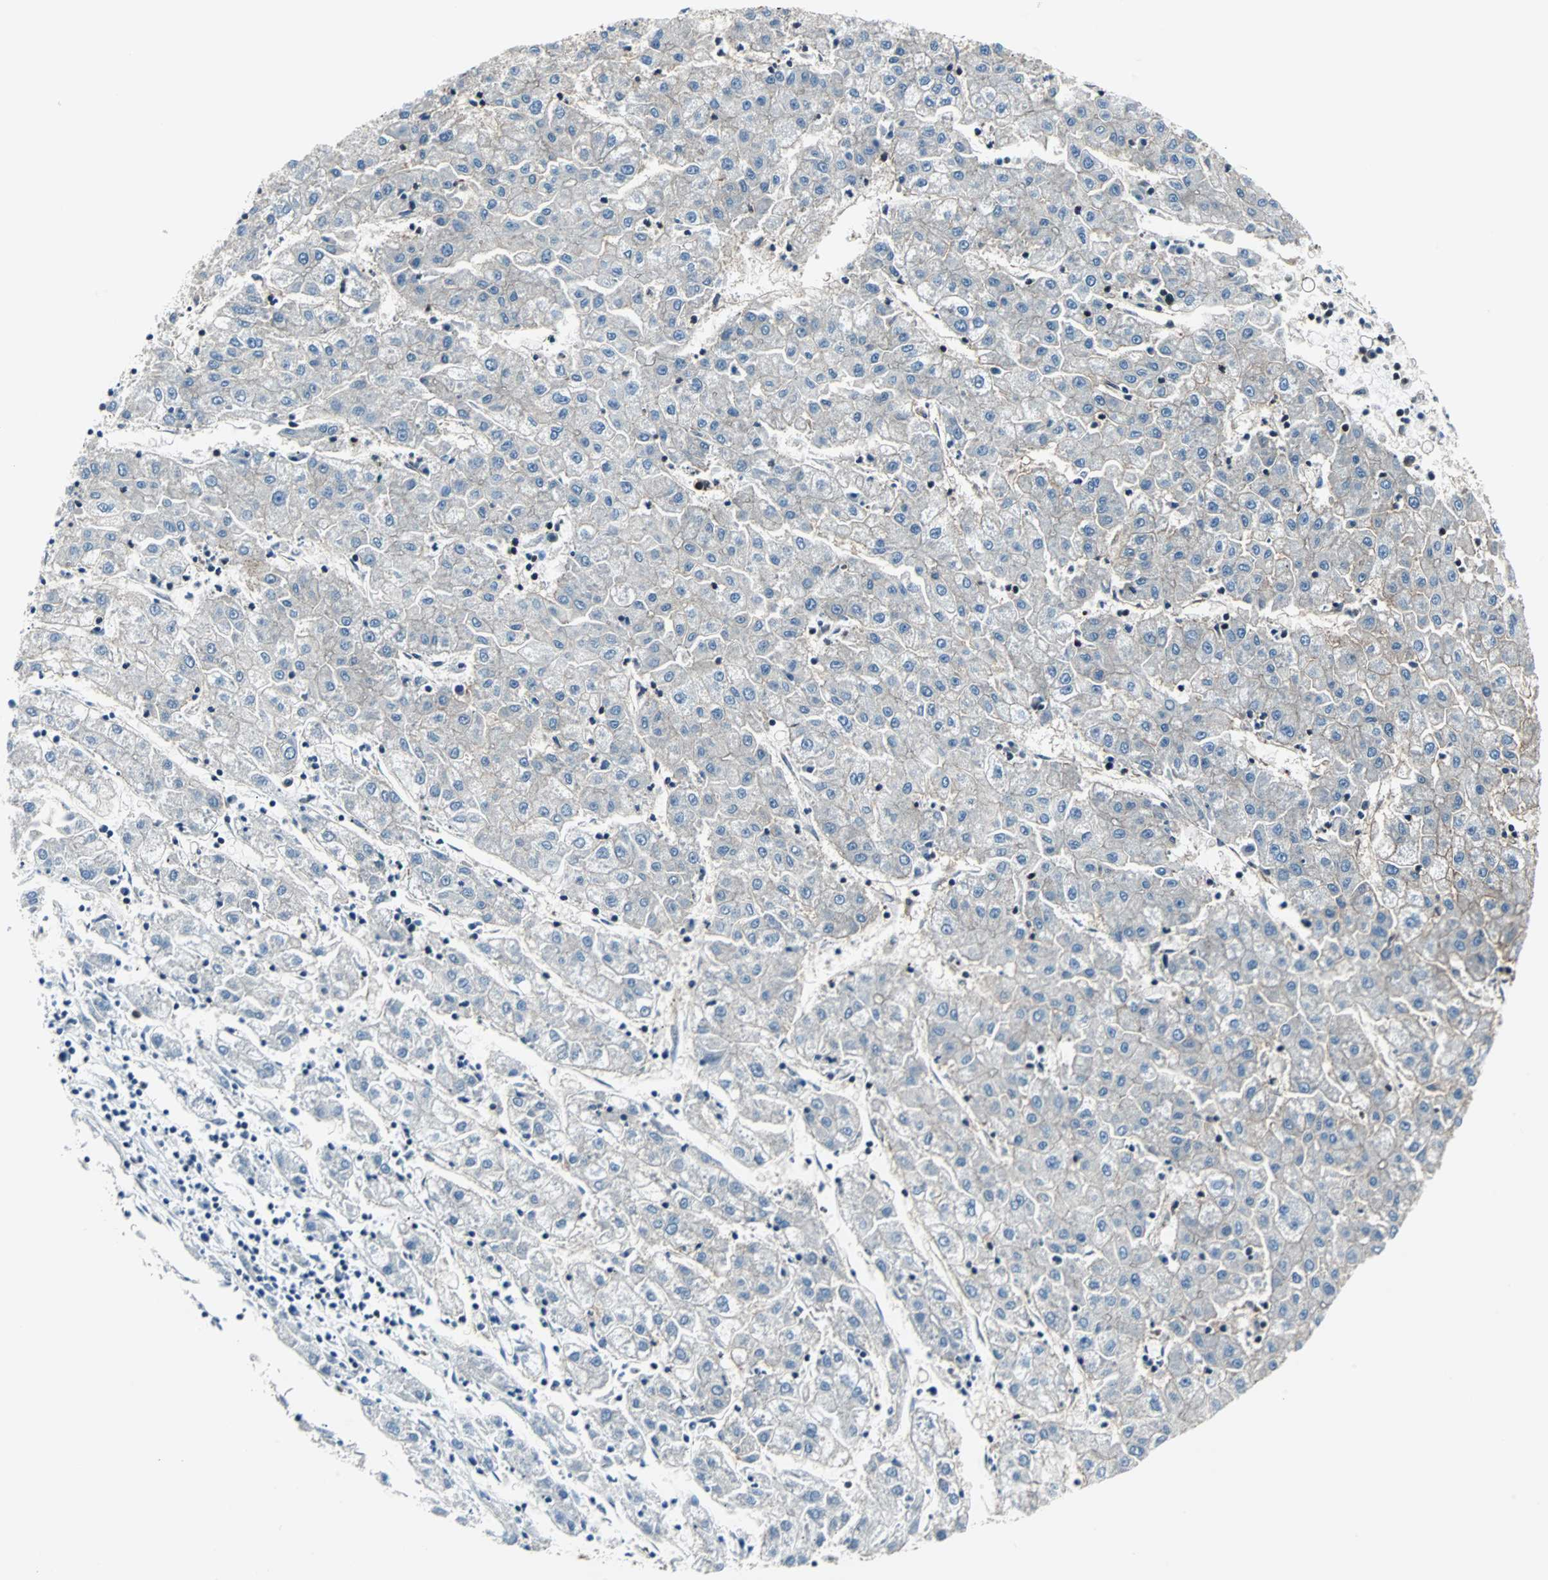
{"staining": {"intensity": "negative", "quantity": "none", "location": "none"}, "tissue": "liver cancer", "cell_type": "Tumor cells", "image_type": "cancer", "snomed": [{"axis": "morphology", "description": "Carcinoma, Hepatocellular, NOS"}, {"axis": "topography", "description": "Liver"}], "caption": "Human liver cancer (hepatocellular carcinoma) stained for a protein using immunohistochemistry (IHC) reveals no positivity in tumor cells.", "gene": "RELA", "patient": {"sex": "male", "age": 72}}